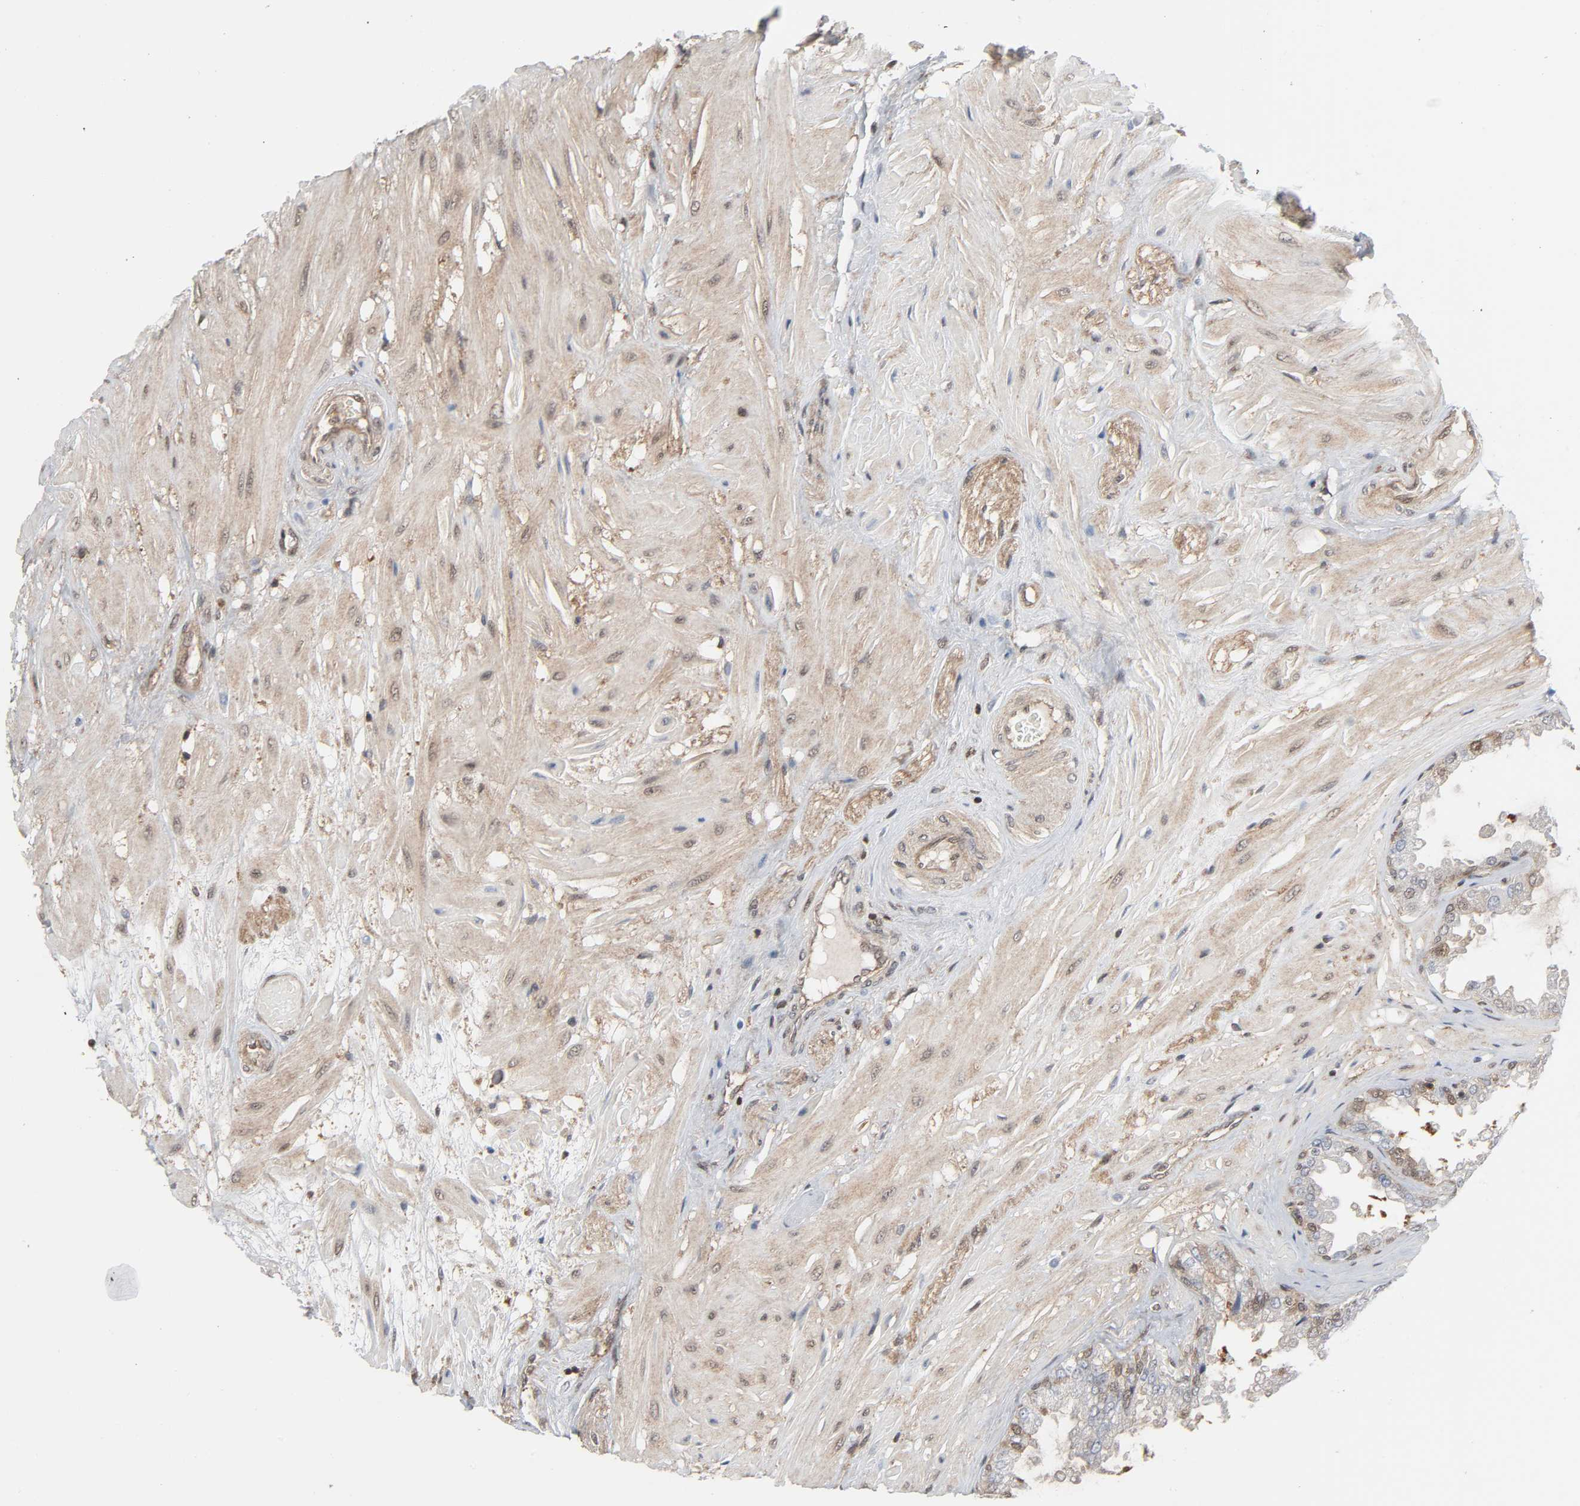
{"staining": {"intensity": "moderate", "quantity": "25%-75%", "location": "cytoplasmic/membranous,nuclear"}, "tissue": "seminal vesicle", "cell_type": "Glandular cells", "image_type": "normal", "snomed": [{"axis": "morphology", "description": "Normal tissue, NOS"}, {"axis": "topography", "description": "Seminal veicle"}], "caption": "Immunohistochemistry (DAB) staining of normal human seminal vesicle reveals moderate cytoplasmic/membranous,nuclear protein expression in about 25%-75% of glandular cells. (DAB IHC, brown staining for protein, blue staining for nuclei).", "gene": "GSK3A", "patient": {"sex": "male", "age": 46}}